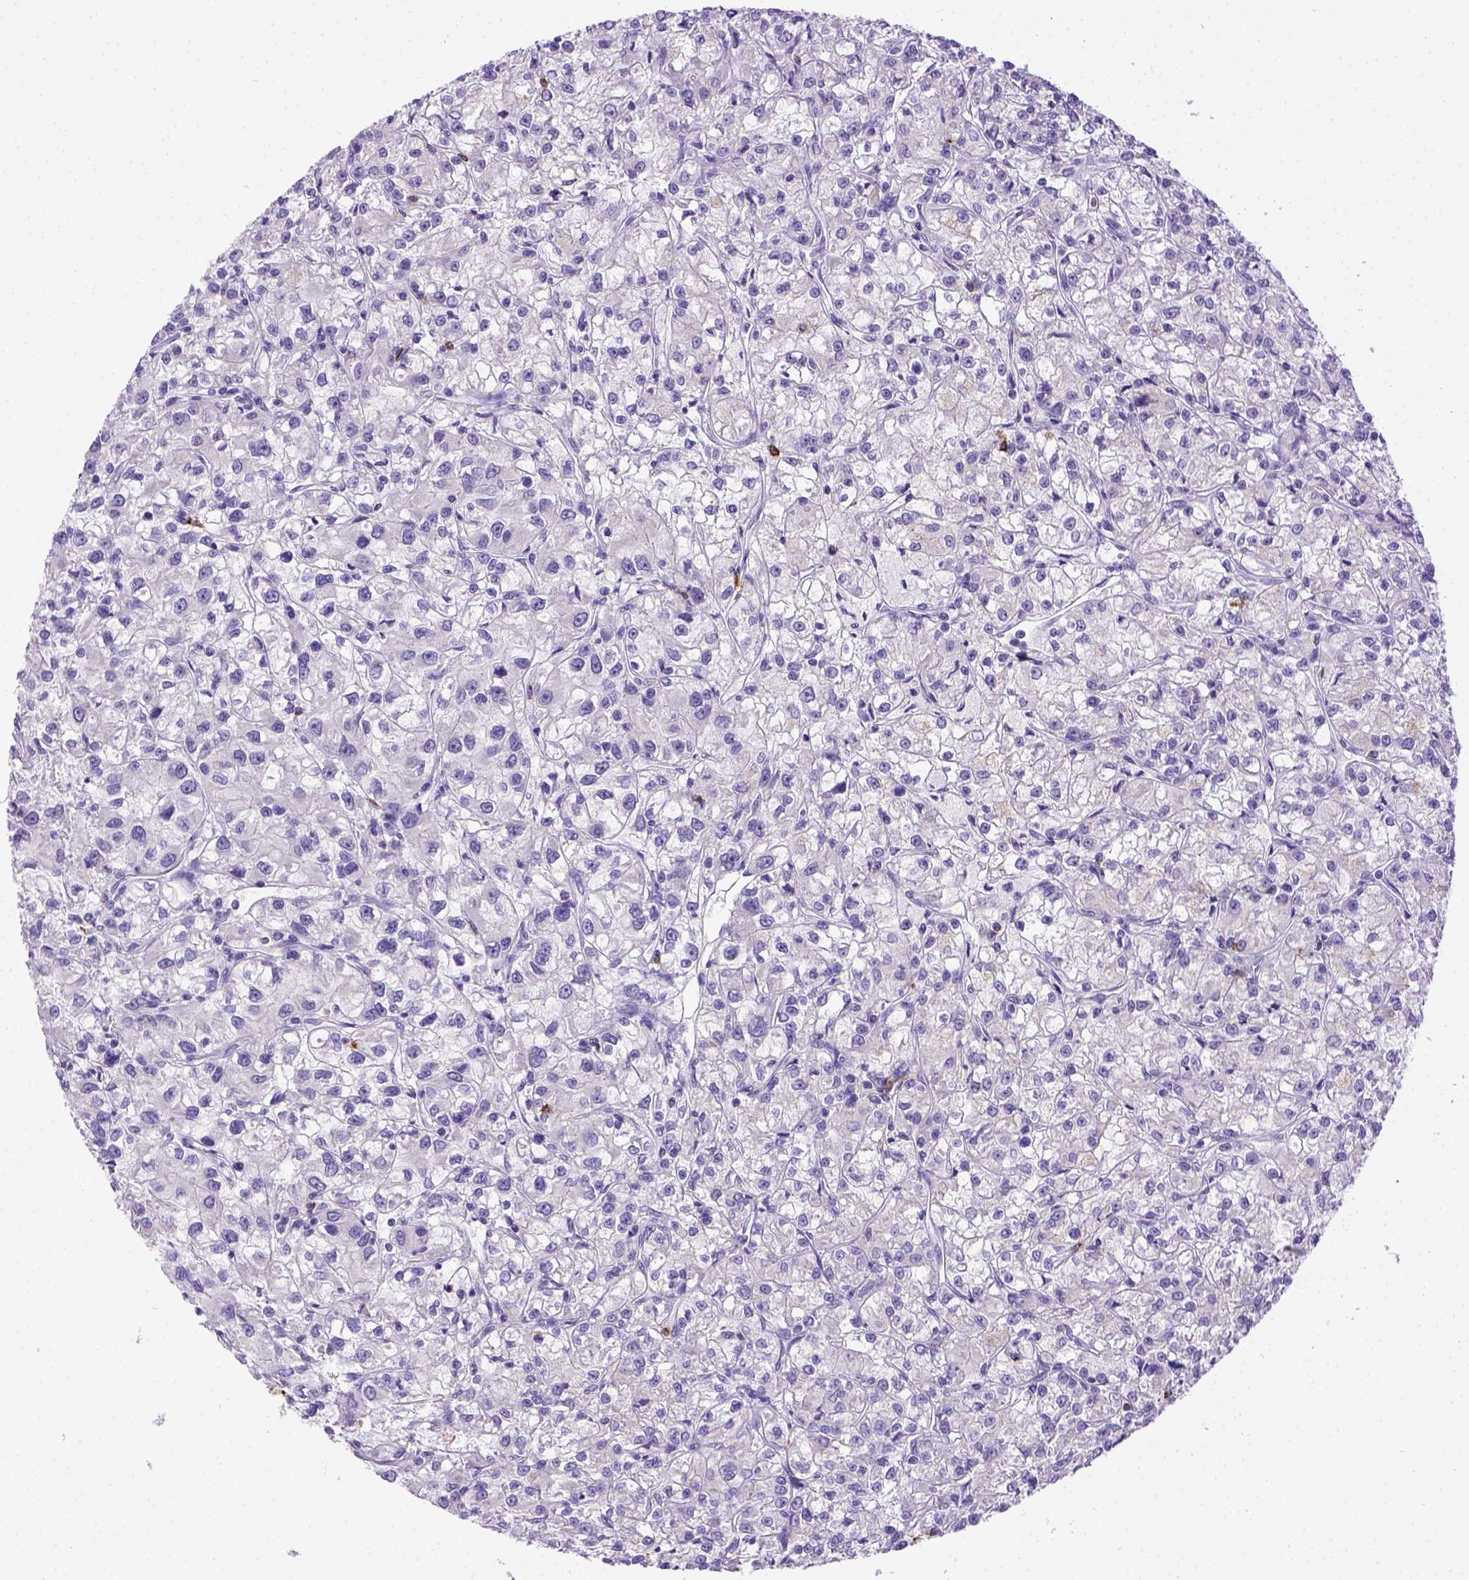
{"staining": {"intensity": "negative", "quantity": "none", "location": "none"}, "tissue": "renal cancer", "cell_type": "Tumor cells", "image_type": "cancer", "snomed": [{"axis": "morphology", "description": "Adenocarcinoma, NOS"}, {"axis": "topography", "description": "Kidney"}], "caption": "A histopathology image of human renal cancer (adenocarcinoma) is negative for staining in tumor cells.", "gene": "B3GAT1", "patient": {"sex": "female", "age": 59}}